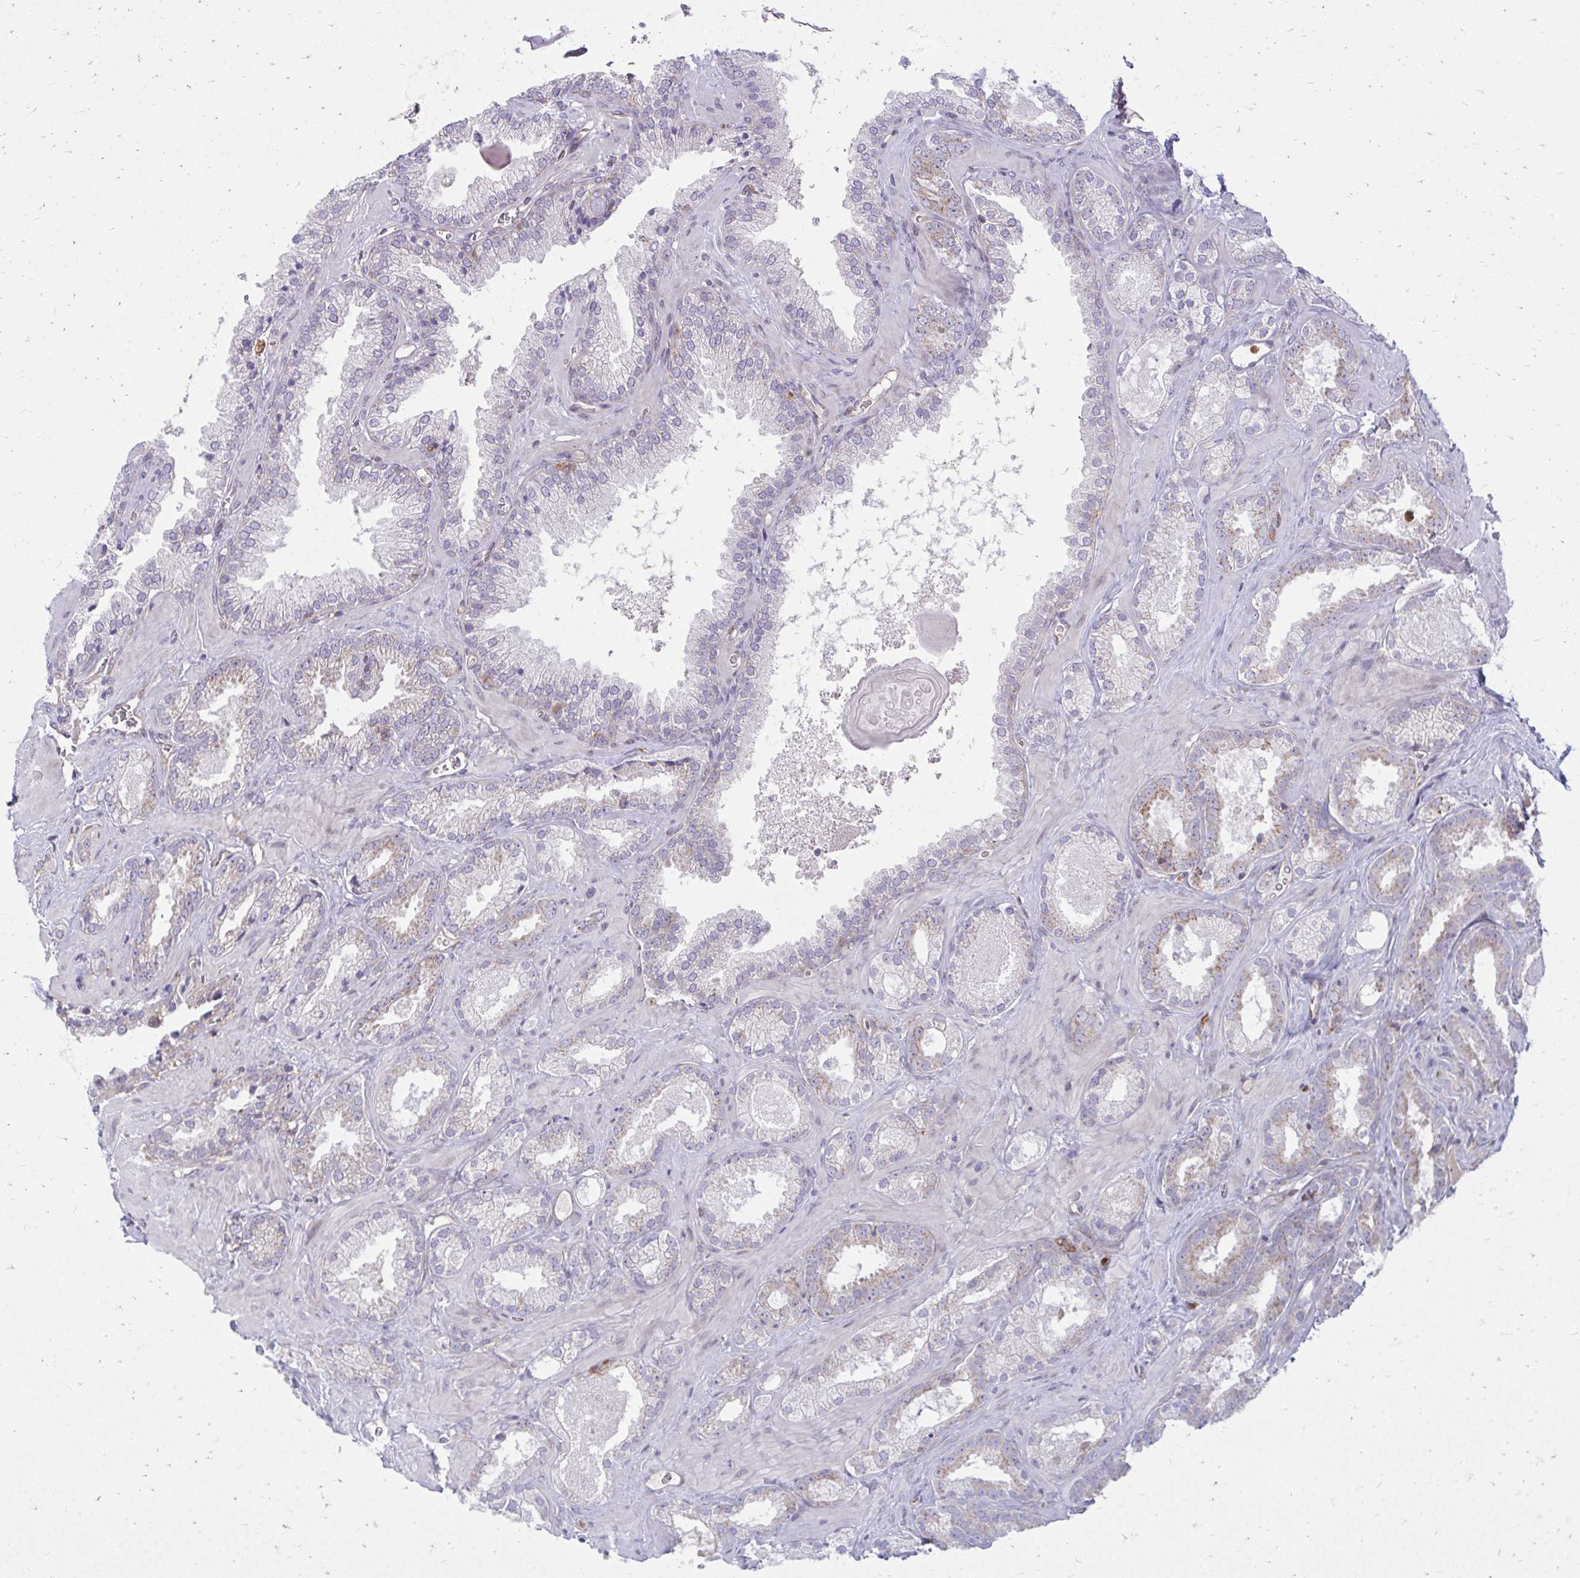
{"staining": {"intensity": "weak", "quantity": "<25%", "location": "cytoplasmic/membranous"}, "tissue": "prostate cancer", "cell_type": "Tumor cells", "image_type": "cancer", "snomed": [{"axis": "morphology", "description": "Adenocarcinoma, Low grade"}, {"axis": "topography", "description": "Prostate"}], "caption": "IHC of prostate cancer reveals no staining in tumor cells. (DAB (3,3'-diaminobenzidine) immunohistochemistry visualized using brightfield microscopy, high magnification).", "gene": "ASAP1", "patient": {"sex": "male", "age": 62}}